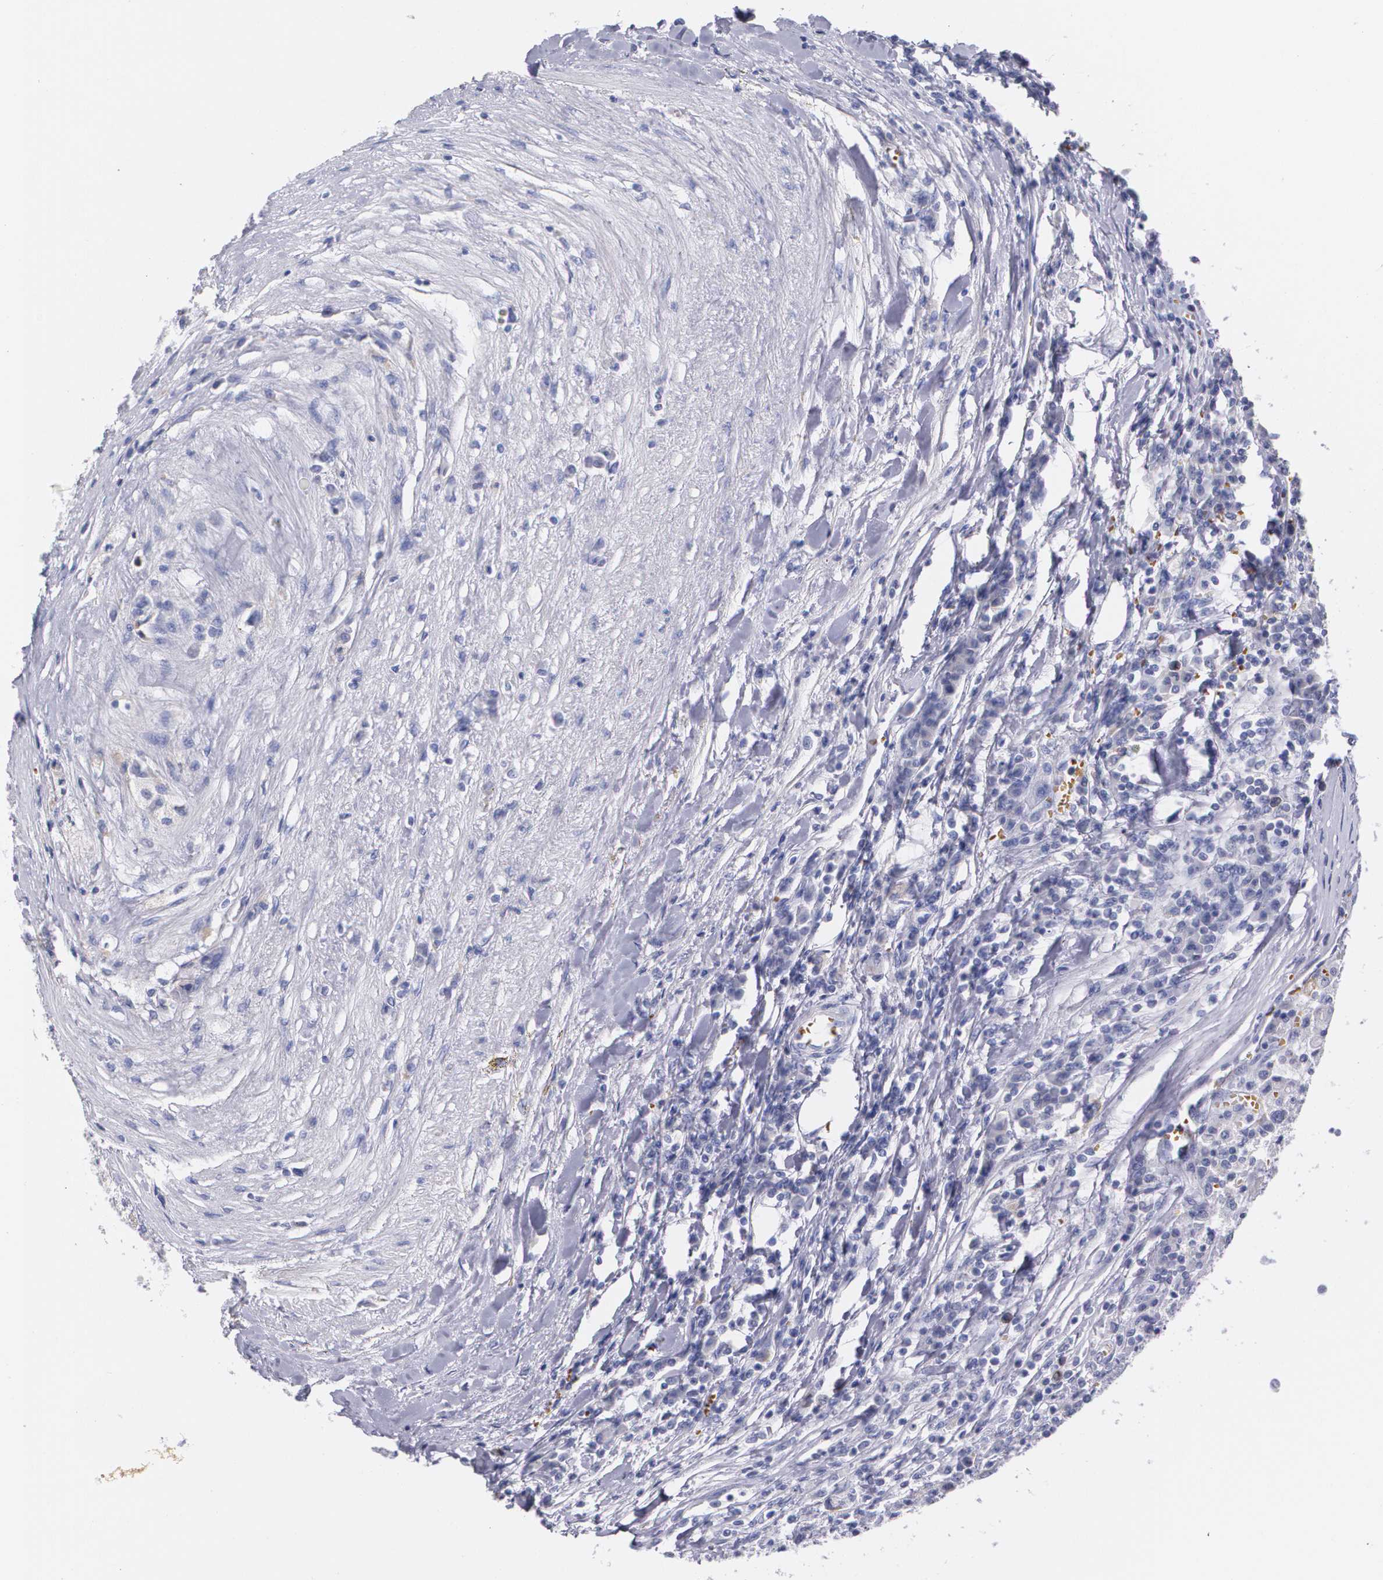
{"staining": {"intensity": "negative", "quantity": "none", "location": "none"}, "tissue": "renal cancer", "cell_type": "Tumor cells", "image_type": "cancer", "snomed": [{"axis": "morphology", "description": "Normal tissue, NOS"}, {"axis": "morphology", "description": "Adenocarcinoma, NOS"}, {"axis": "topography", "description": "Kidney"}], "caption": "High magnification brightfield microscopy of renal adenocarcinoma stained with DAB (3,3'-diaminobenzidine) (brown) and counterstained with hematoxylin (blue): tumor cells show no significant staining.", "gene": "HMMR", "patient": {"sex": "male", "age": 71}}